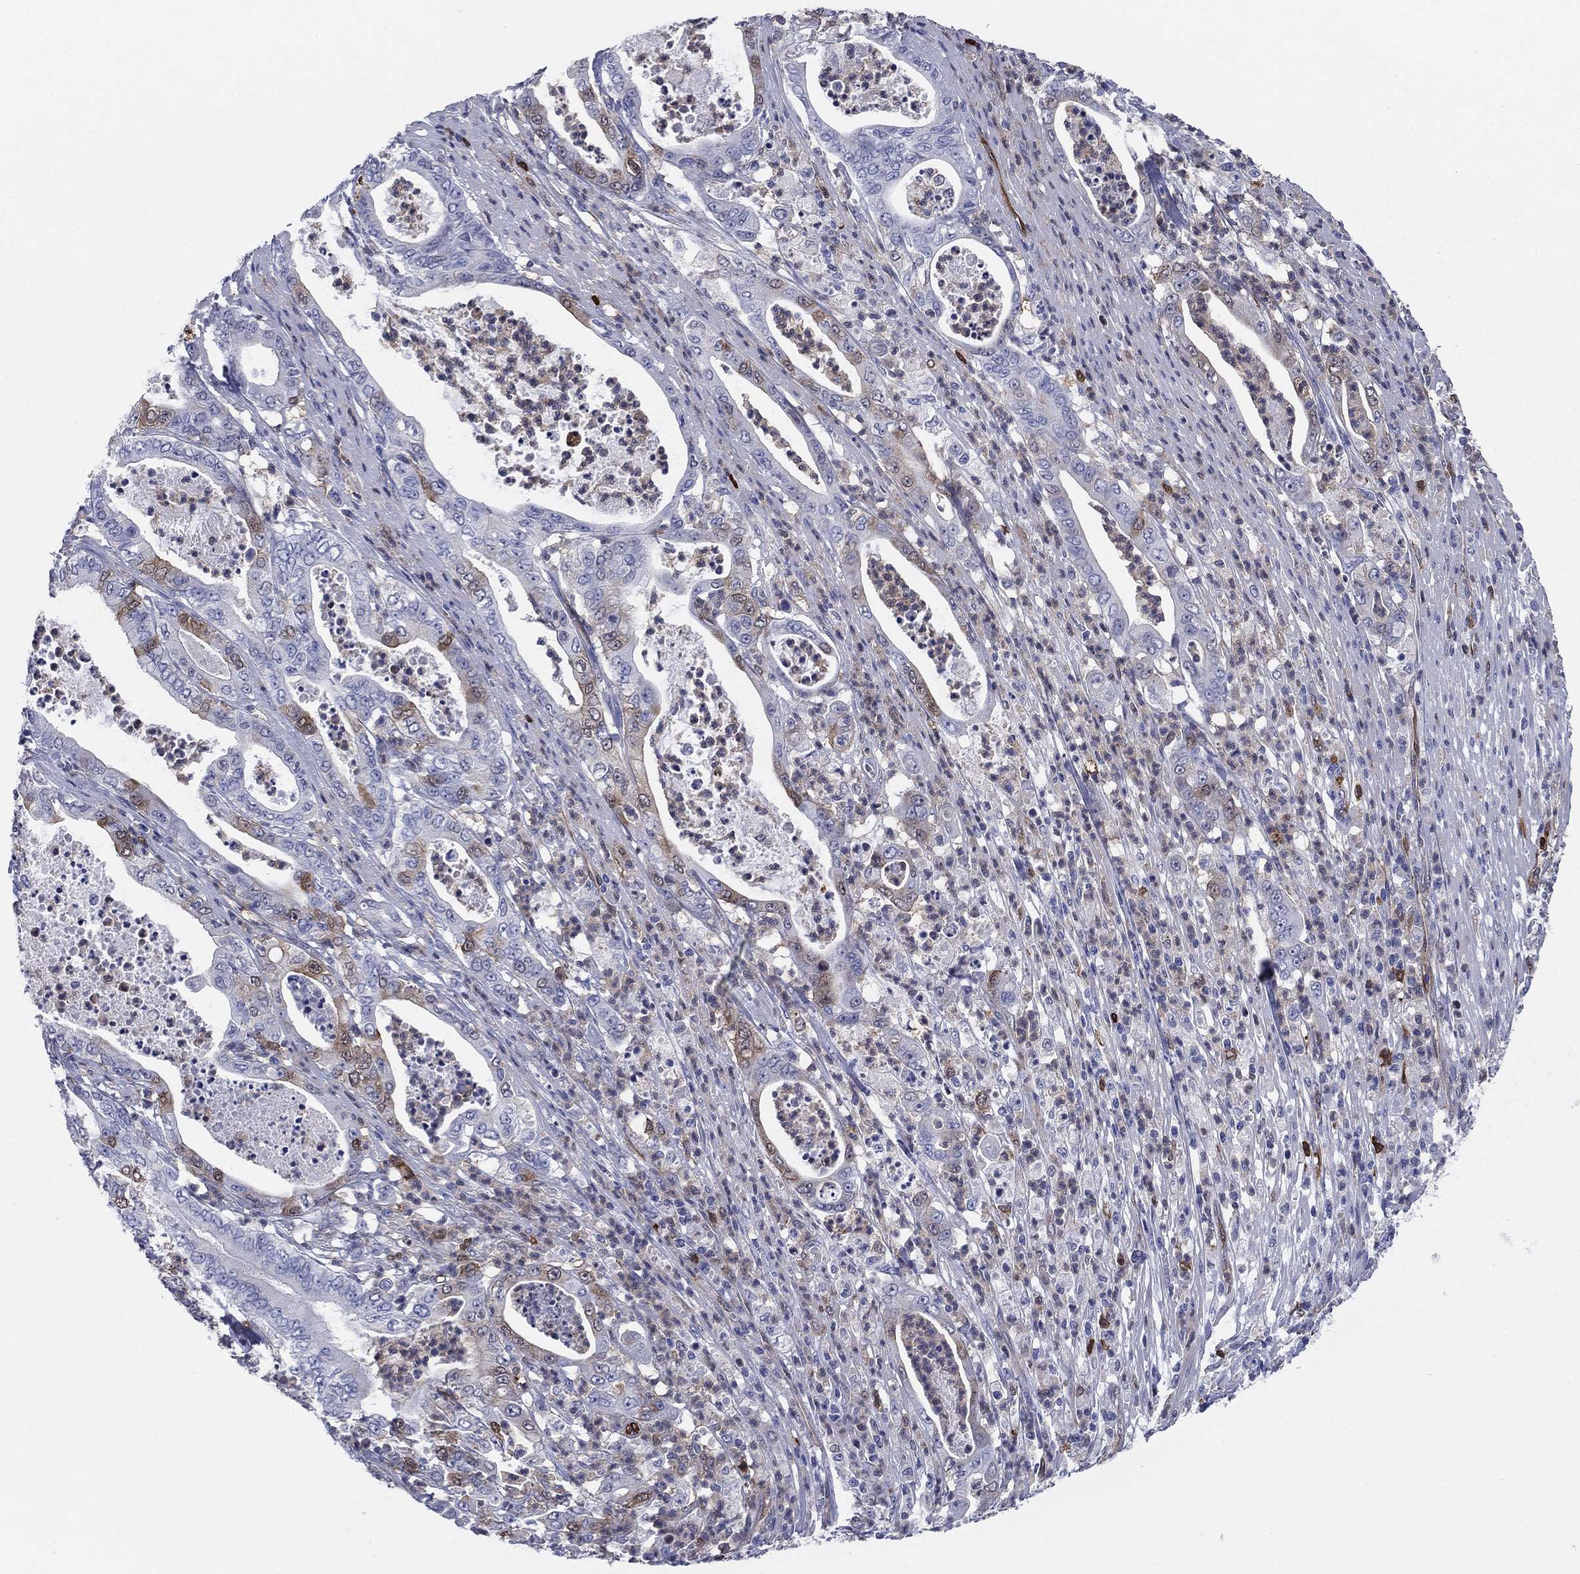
{"staining": {"intensity": "moderate", "quantity": "<25%", "location": "cytoplasmic/membranous"}, "tissue": "pancreatic cancer", "cell_type": "Tumor cells", "image_type": "cancer", "snomed": [{"axis": "morphology", "description": "Adenocarcinoma, NOS"}, {"axis": "topography", "description": "Pancreas"}], "caption": "Tumor cells exhibit low levels of moderate cytoplasmic/membranous staining in approximately <25% of cells in pancreatic cancer (adenocarcinoma). (DAB IHC with brightfield microscopy, high magnification).", "gene": "STMN1", "patient": {"sex": "male", "age": 71}}